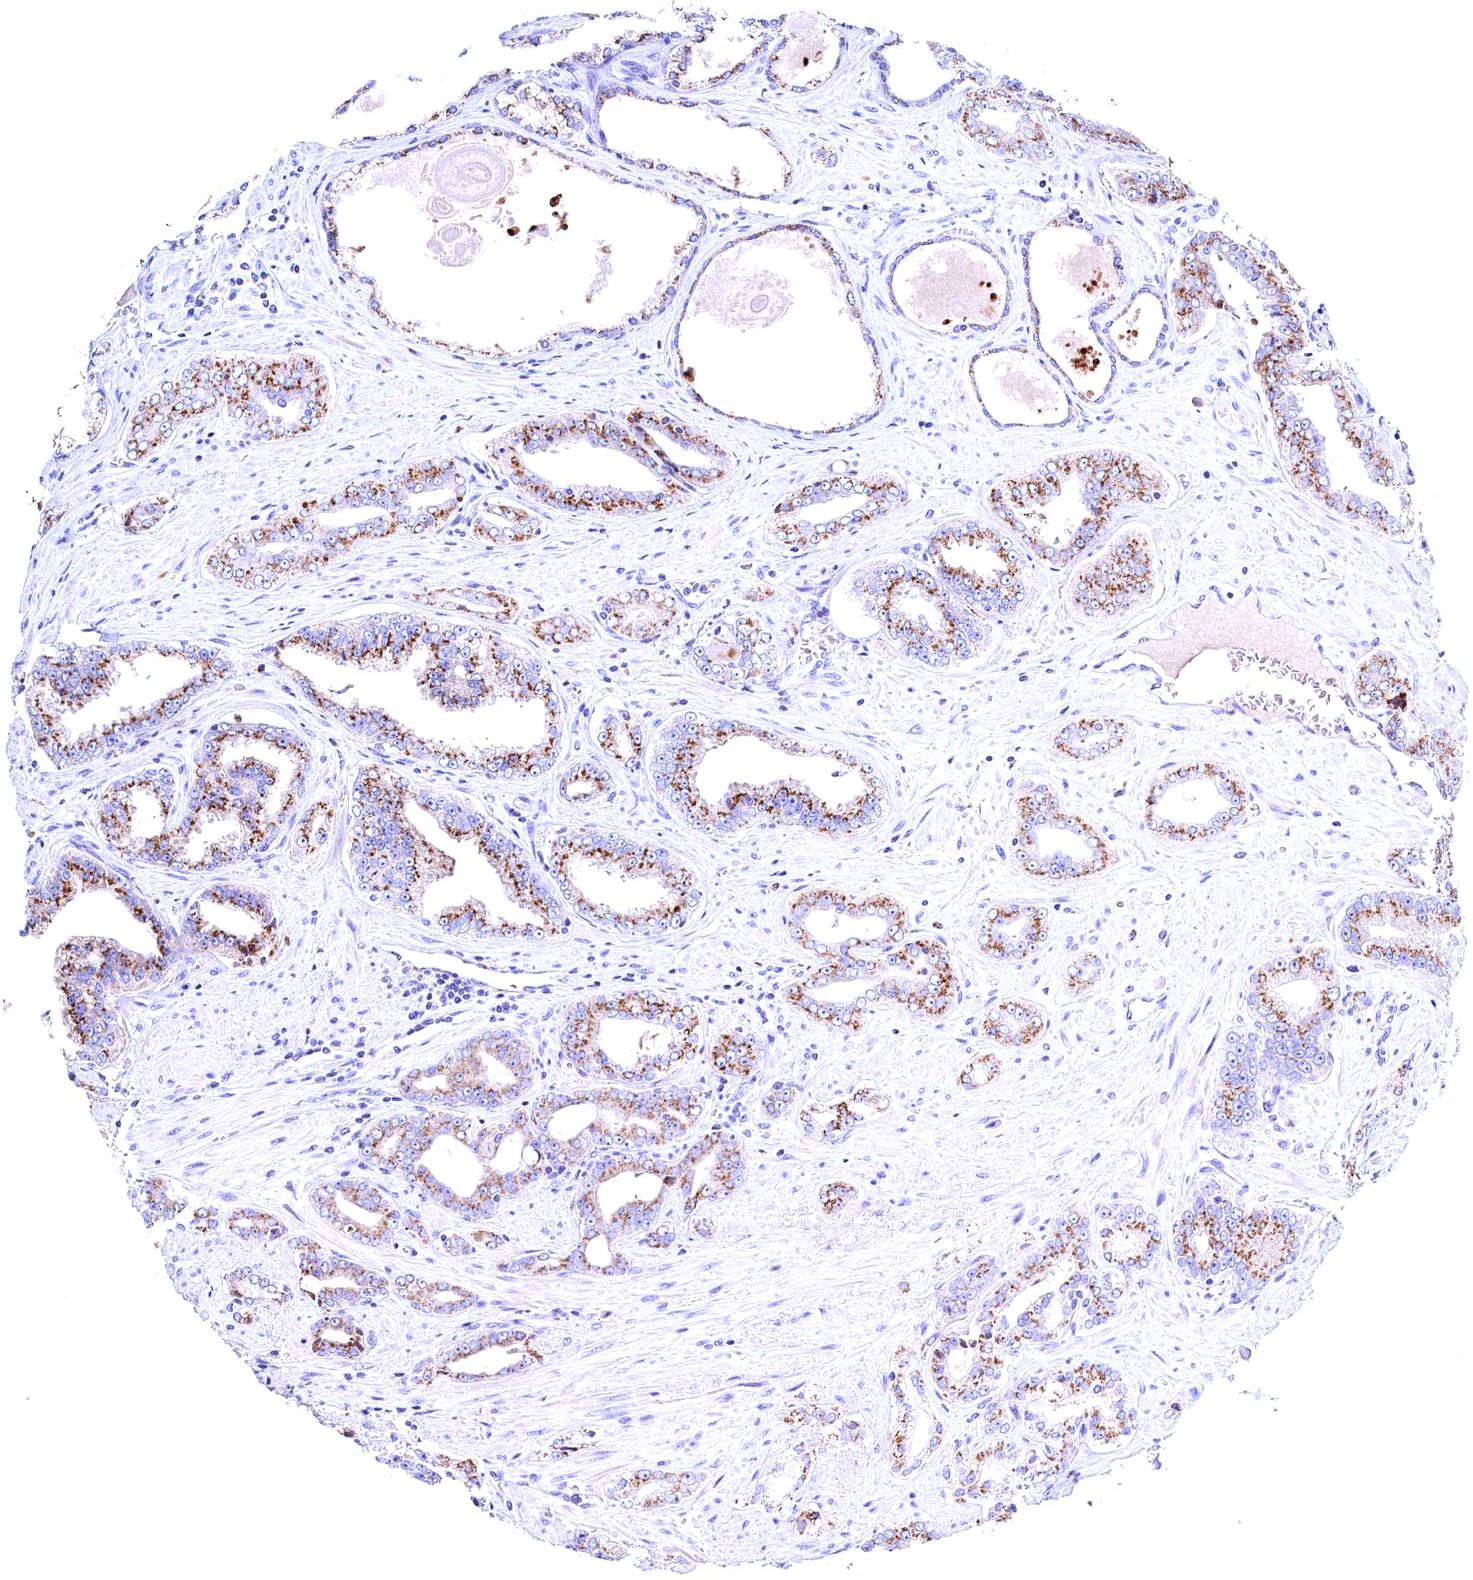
{"staining": {"intensity": "moderate", "quantity": "25%-75%", "location": "cytoplasmic/membranous"}, "tissue": "prostate cancer", "cell_type": "Tumor cells", "image_type": "cancer", "snomed": [{"axis": "morphology", "description": "Adenocarcinoma, High grade"}, {"axis": "topography", "description": "Prostate"}], "caption": "The immunohistochemical stain shows moderate cytoplasmic/membranous staining in tumor cells of prostate high-grade adenocarcinoma tissue.", "gene": "GPR108", "patient": {"sex": "male", "age": 71}}